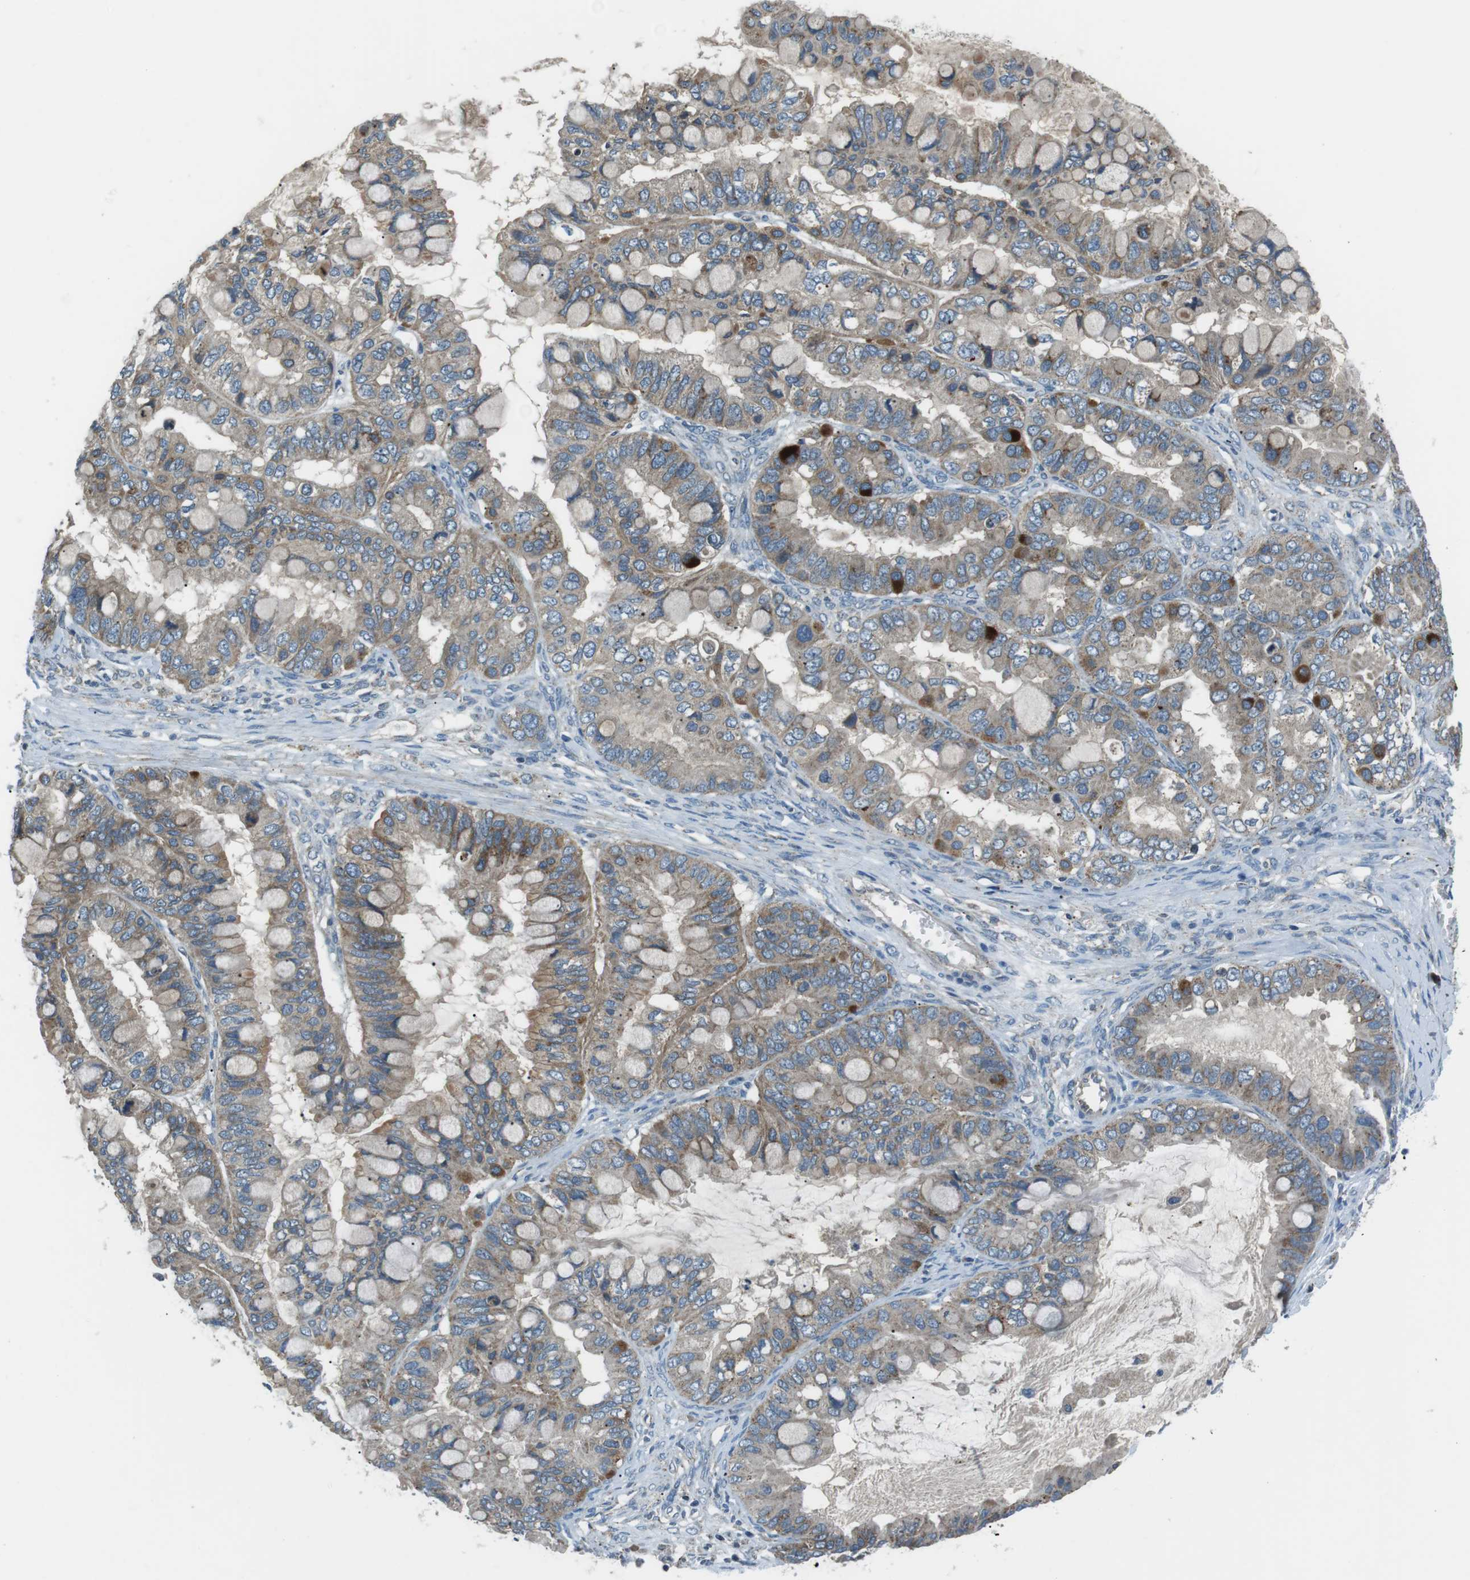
{"staining": {"intensity": "weak", "quantity": ">75%", "location": "cytoplasmic/membranous"}, "tissue": "ovarian cancer", "cell_type": "Tumor cells", "image_type": "cancer", "snomed": [{"axis": "morphology", "description": "Cystadenocarcinoma, mucinous, NOS"}, {"axis": "topography", "description": "Ovary"}], "caption": "IHC micrograph of human mucinous cystadenocarcinoma (ovarian) stained for a protein (brown), which displays low levels of weak cytoplasmic/membranous staining in approximately >75% of tumor cells.", "gene": "FAM3B", "patient": {"sex": "female", "age": 80}}